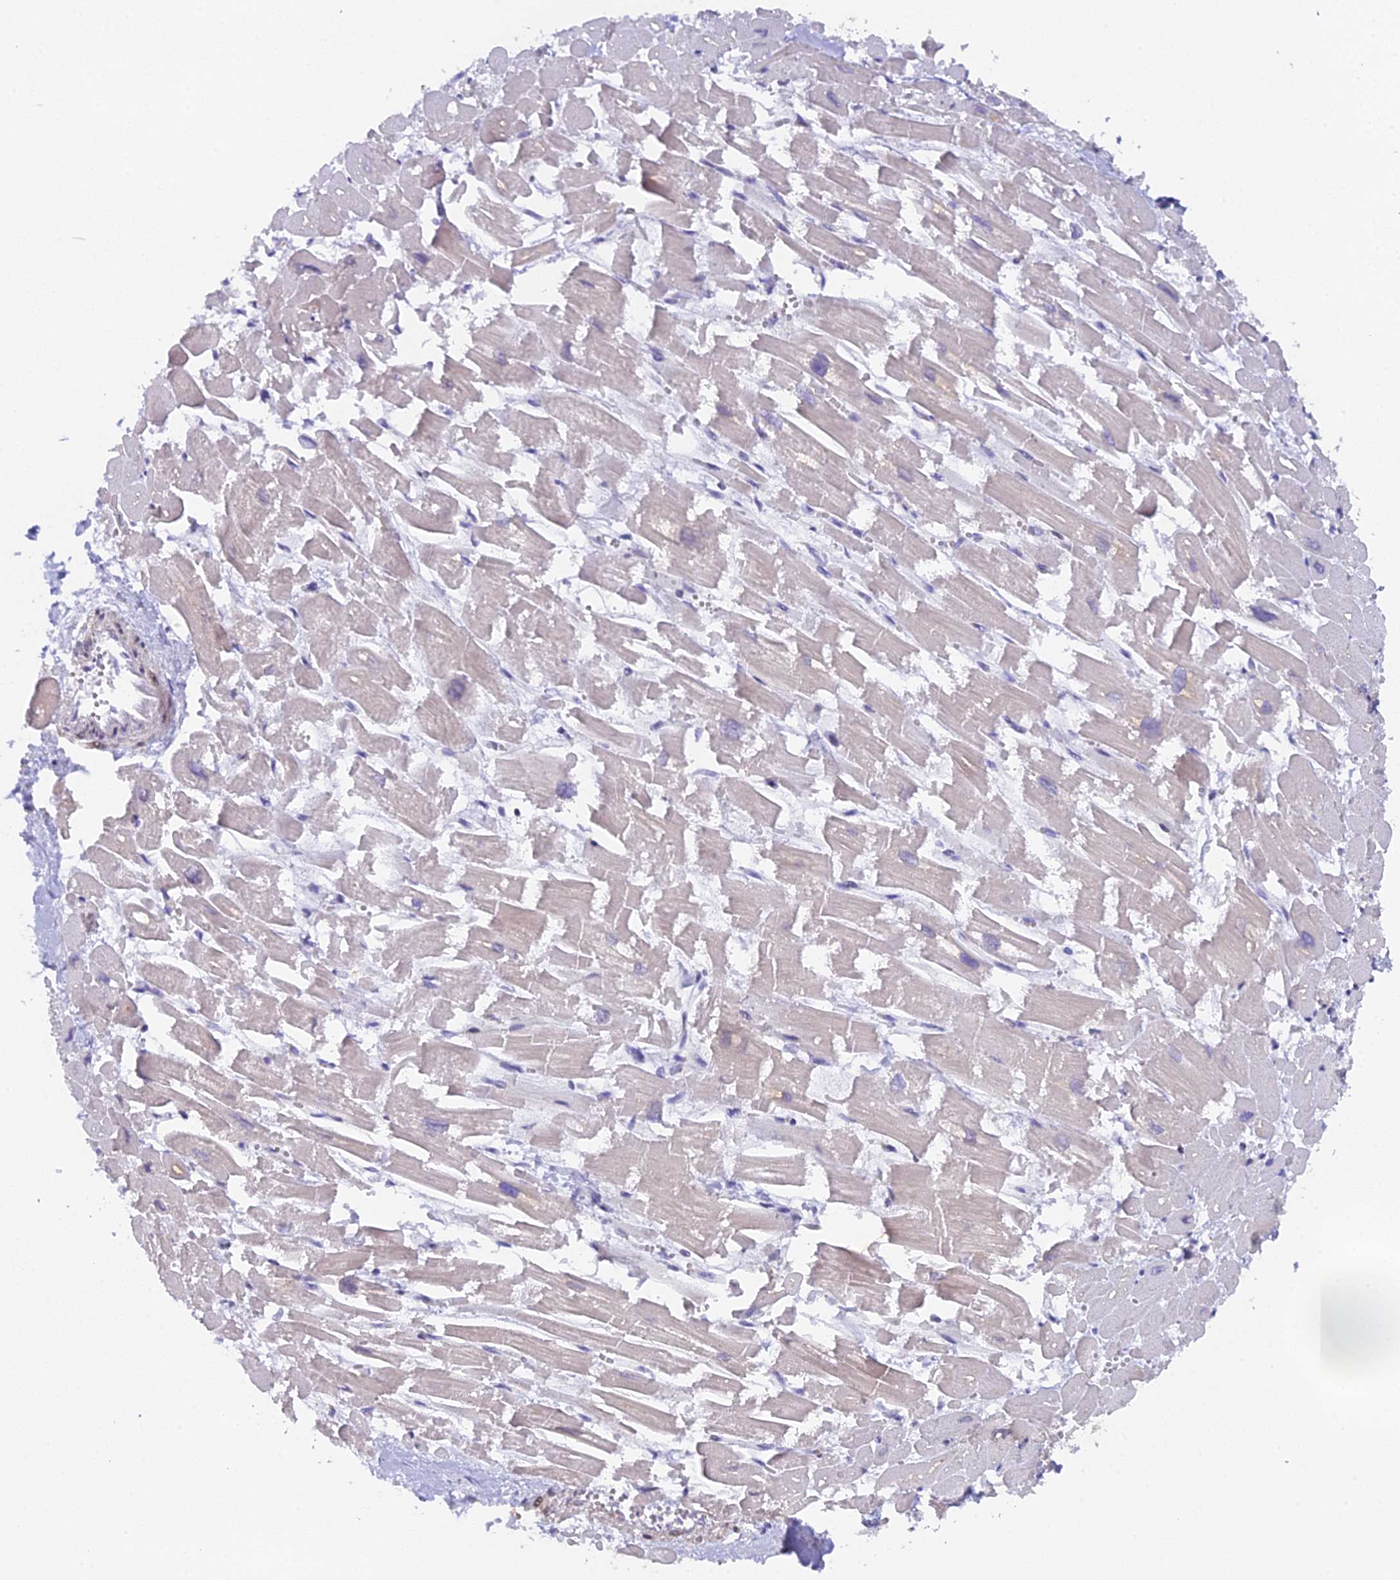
{"staining": {"intensity": "negative", "quantity": "none", "location": "none"}, "tissue": "heart muscle", "cell_type": "Cardiomyocytes", "image_type": "normal", "snomed": [{"axis": "morphology", "description": "Normal tissue, NOS"}, {"axis": "topography", "description": "Heart"}], "caption": "Immunohistochemistry of normal heart muscle exhibits no staining in cardiomyocytes. (DAB IHC with hematoxylin counter stain).", "gene": "SNX17", "patient": {"sex": "male", "age": 54}}